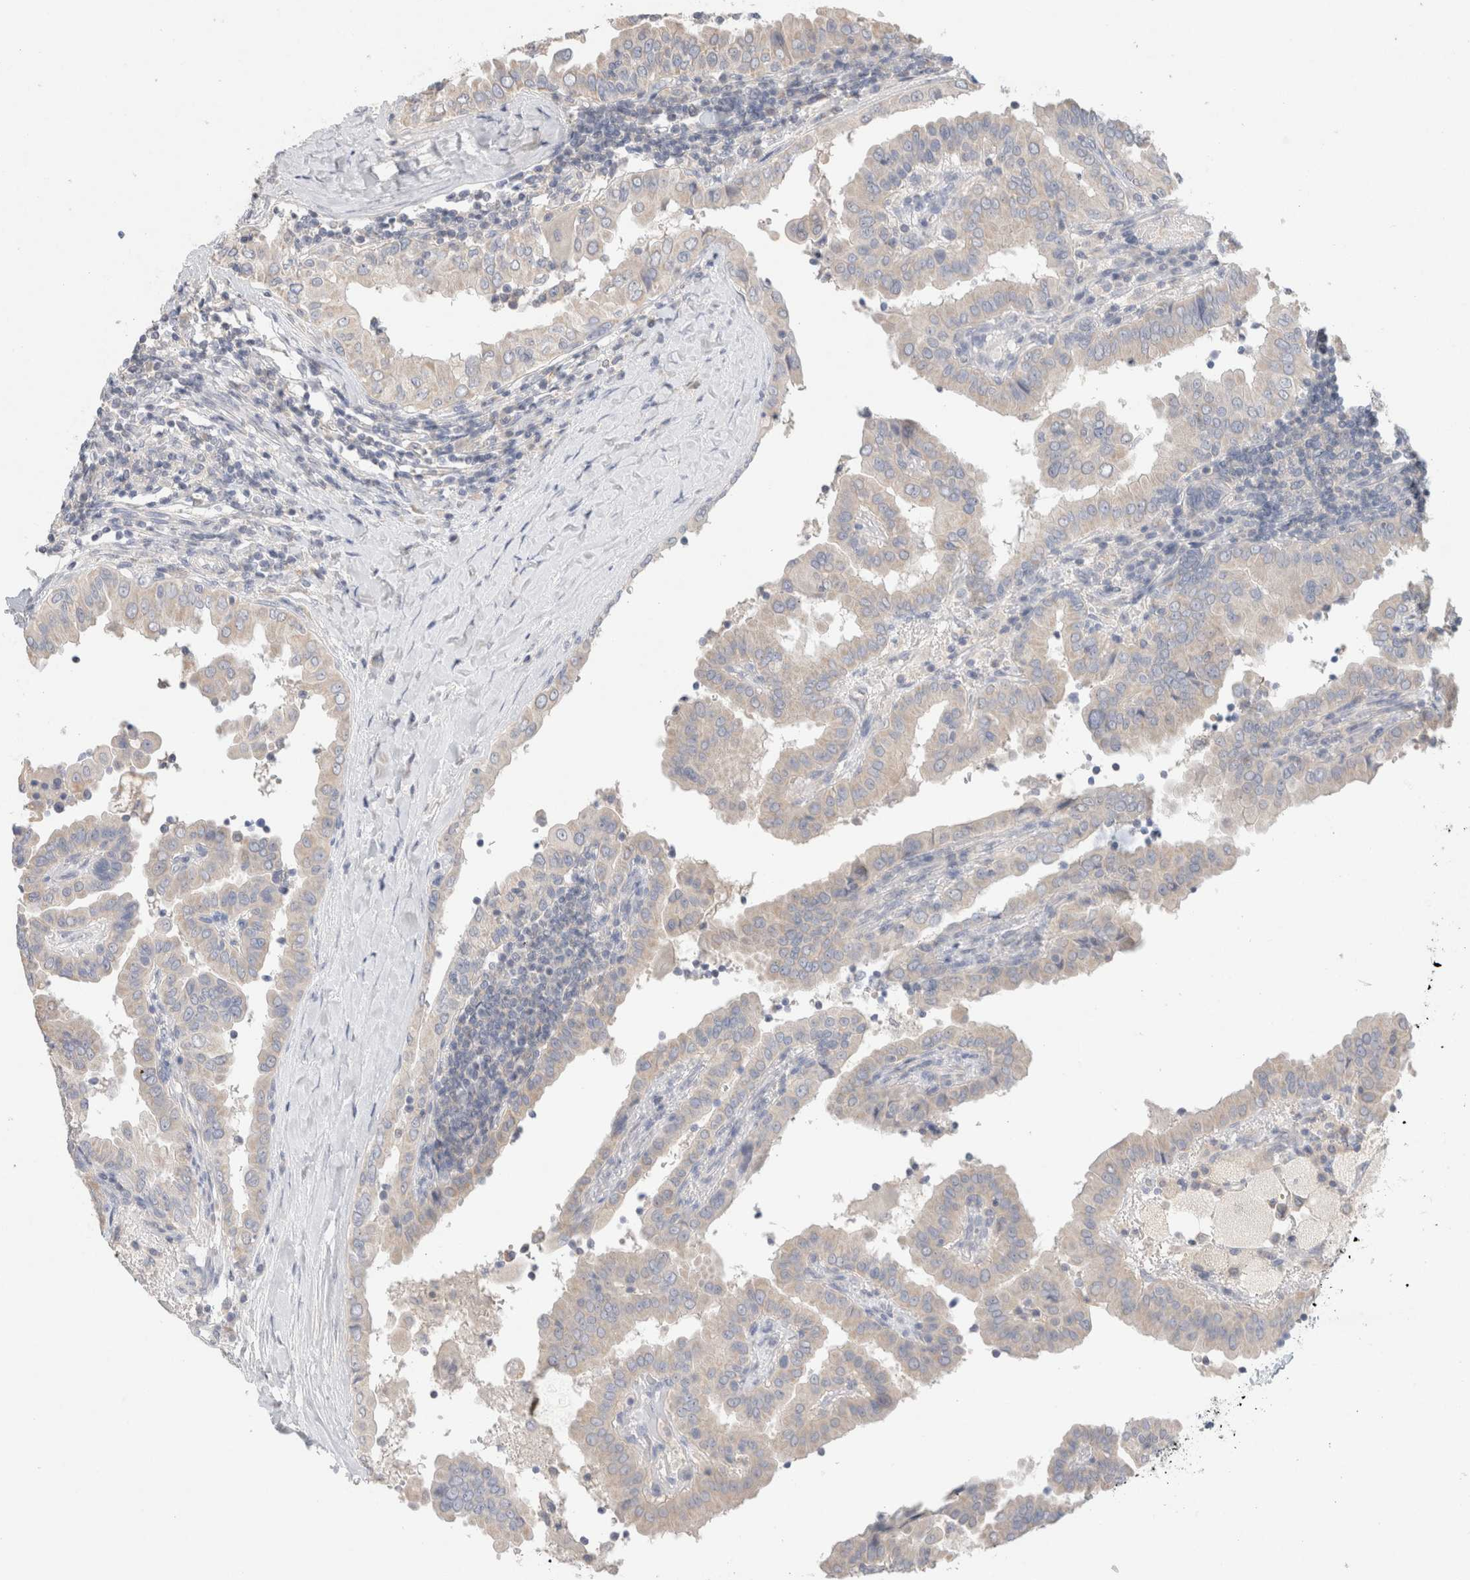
{"staining": {"intensity": "negative", "quantity": "none", "location": "none"}, "tissue": "thyroid cancer", "cell_type": "Tumor cells", "image_type": "cancer", "snomed": [{"axis": "morphology", "description": "Papillary adenocarcinoma, NOS"}, {"axis": "topography", "description": "Thyroid gland"}], "caption": "Immunohistochemistry image of neoplastic tissue: human thyroid cancer stained with DAB (3,3'-diaminobenzidine) displays no significant protein expression in tumor cells. Nuclei are stained in blue.", "gene": "MPP2", "patient": {"sex": "male", "age": 33}}